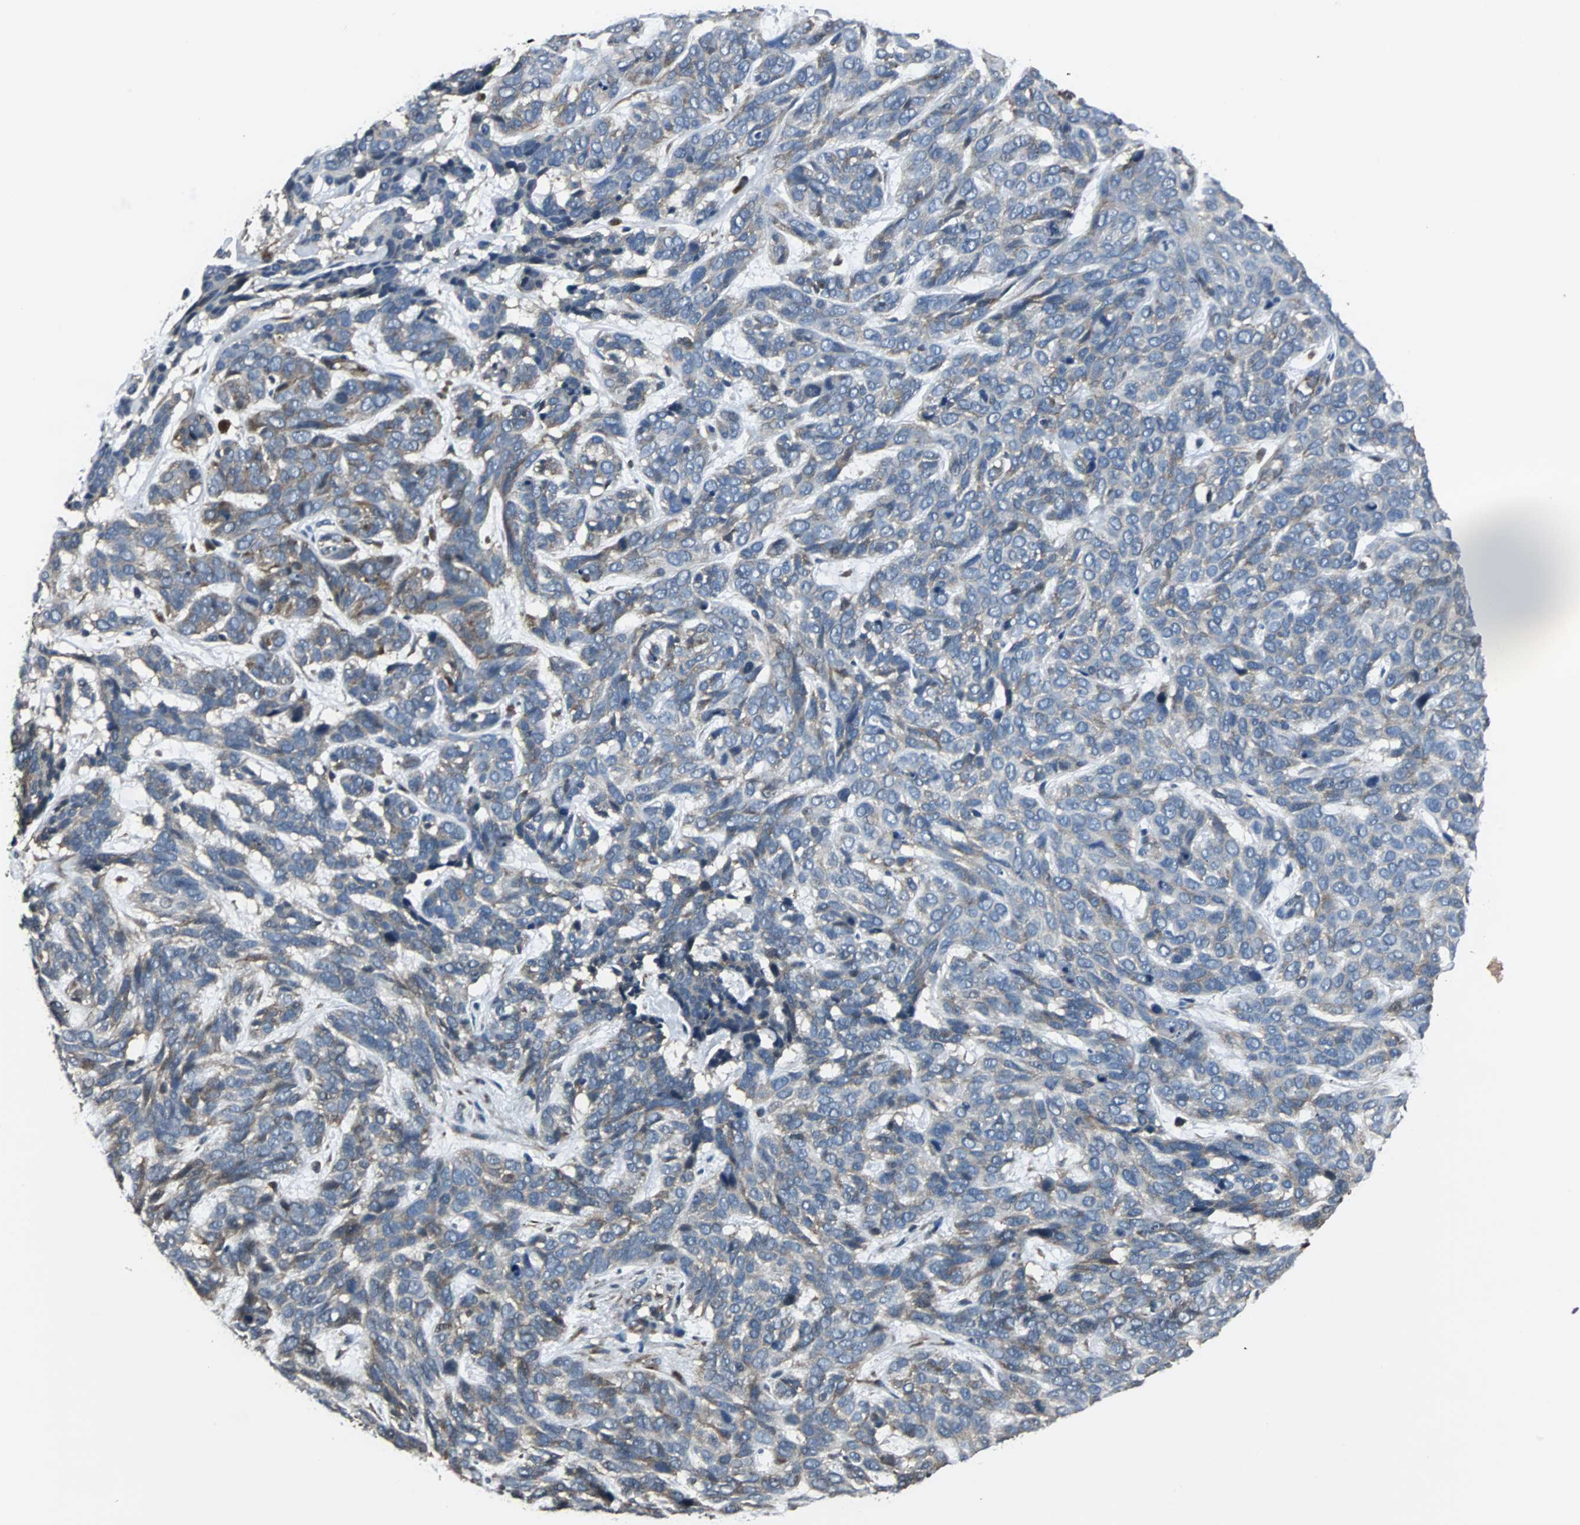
{"staining": {"intensity": "weak", "quantity": "<25%", "location": "cytoplasmic/membranous"}, "tissue": "skin cancer", "cell_type": "Tumor cells", "image_type": "cancer", "snomed": [{"axis": "morphology", "description": "Basal cell carcinoma"}, {"axis": "topography", "description": "Skin"}], "caption": "Skin cancer (basal cell carcinoma) was stained to show a protein in brown. There is no significant positivity in tumor cells.", "gene": "CHP1", "patient": {"sex": "male", "age": 87}}